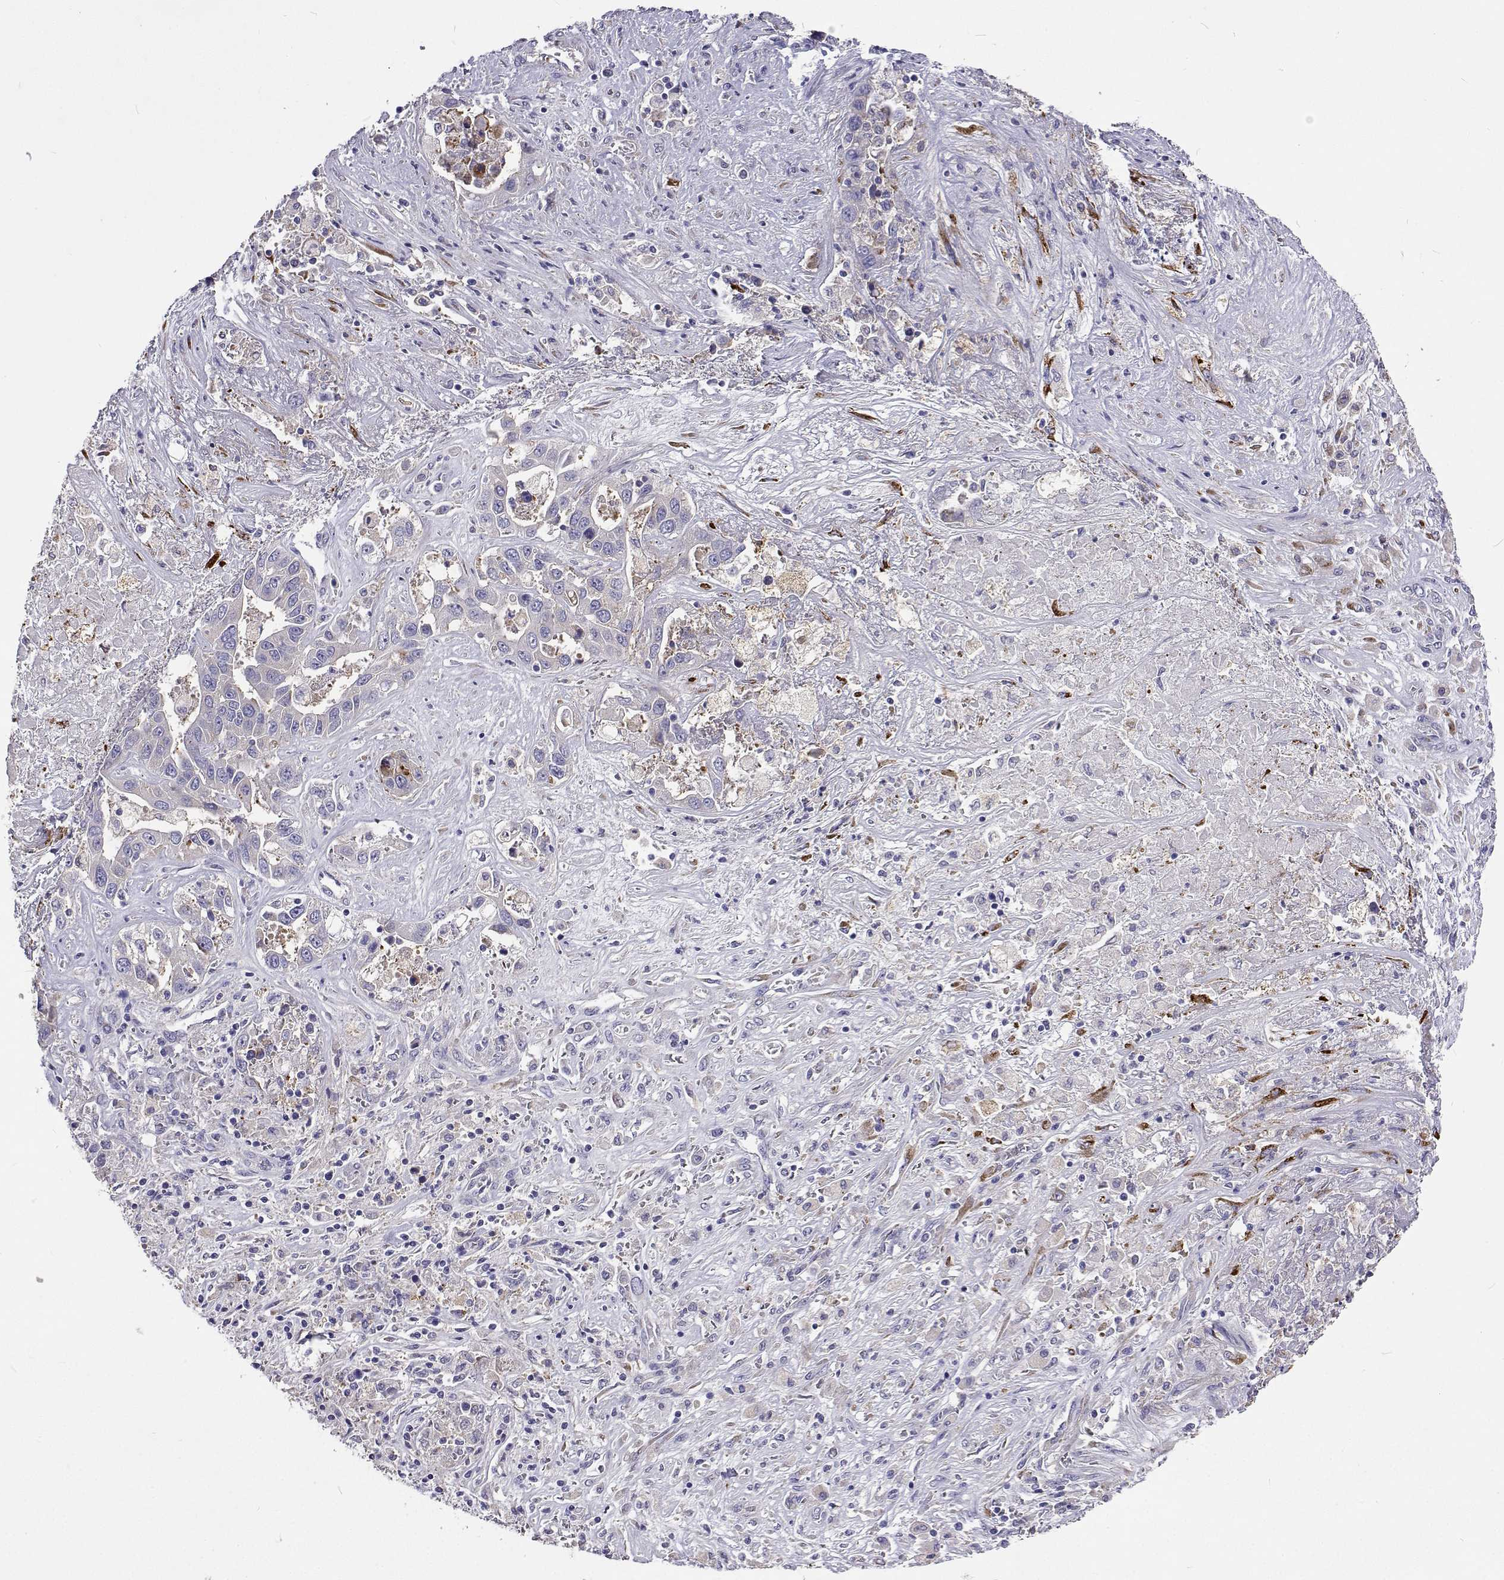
{"staining": {"intensity": "negative", "quantity": "none", "location": "none"}, "tissue": "liver cancer", "cell_type": "Tumor cells", "image_type": "cancer", "snomed": [{"axis": "morphology", "description": "Cholangiocarcinoma"}, {"axis": "topography", "description": "Liver"}], "caption": "Immunohistochemistry (IHC) histopathology image of neoplastic tissue: liver cancer stained with DAB displays no significant protein staining in tumor cells.", "gene": "LHFPL7", "patient": {"sex": "female", "age": 52}}